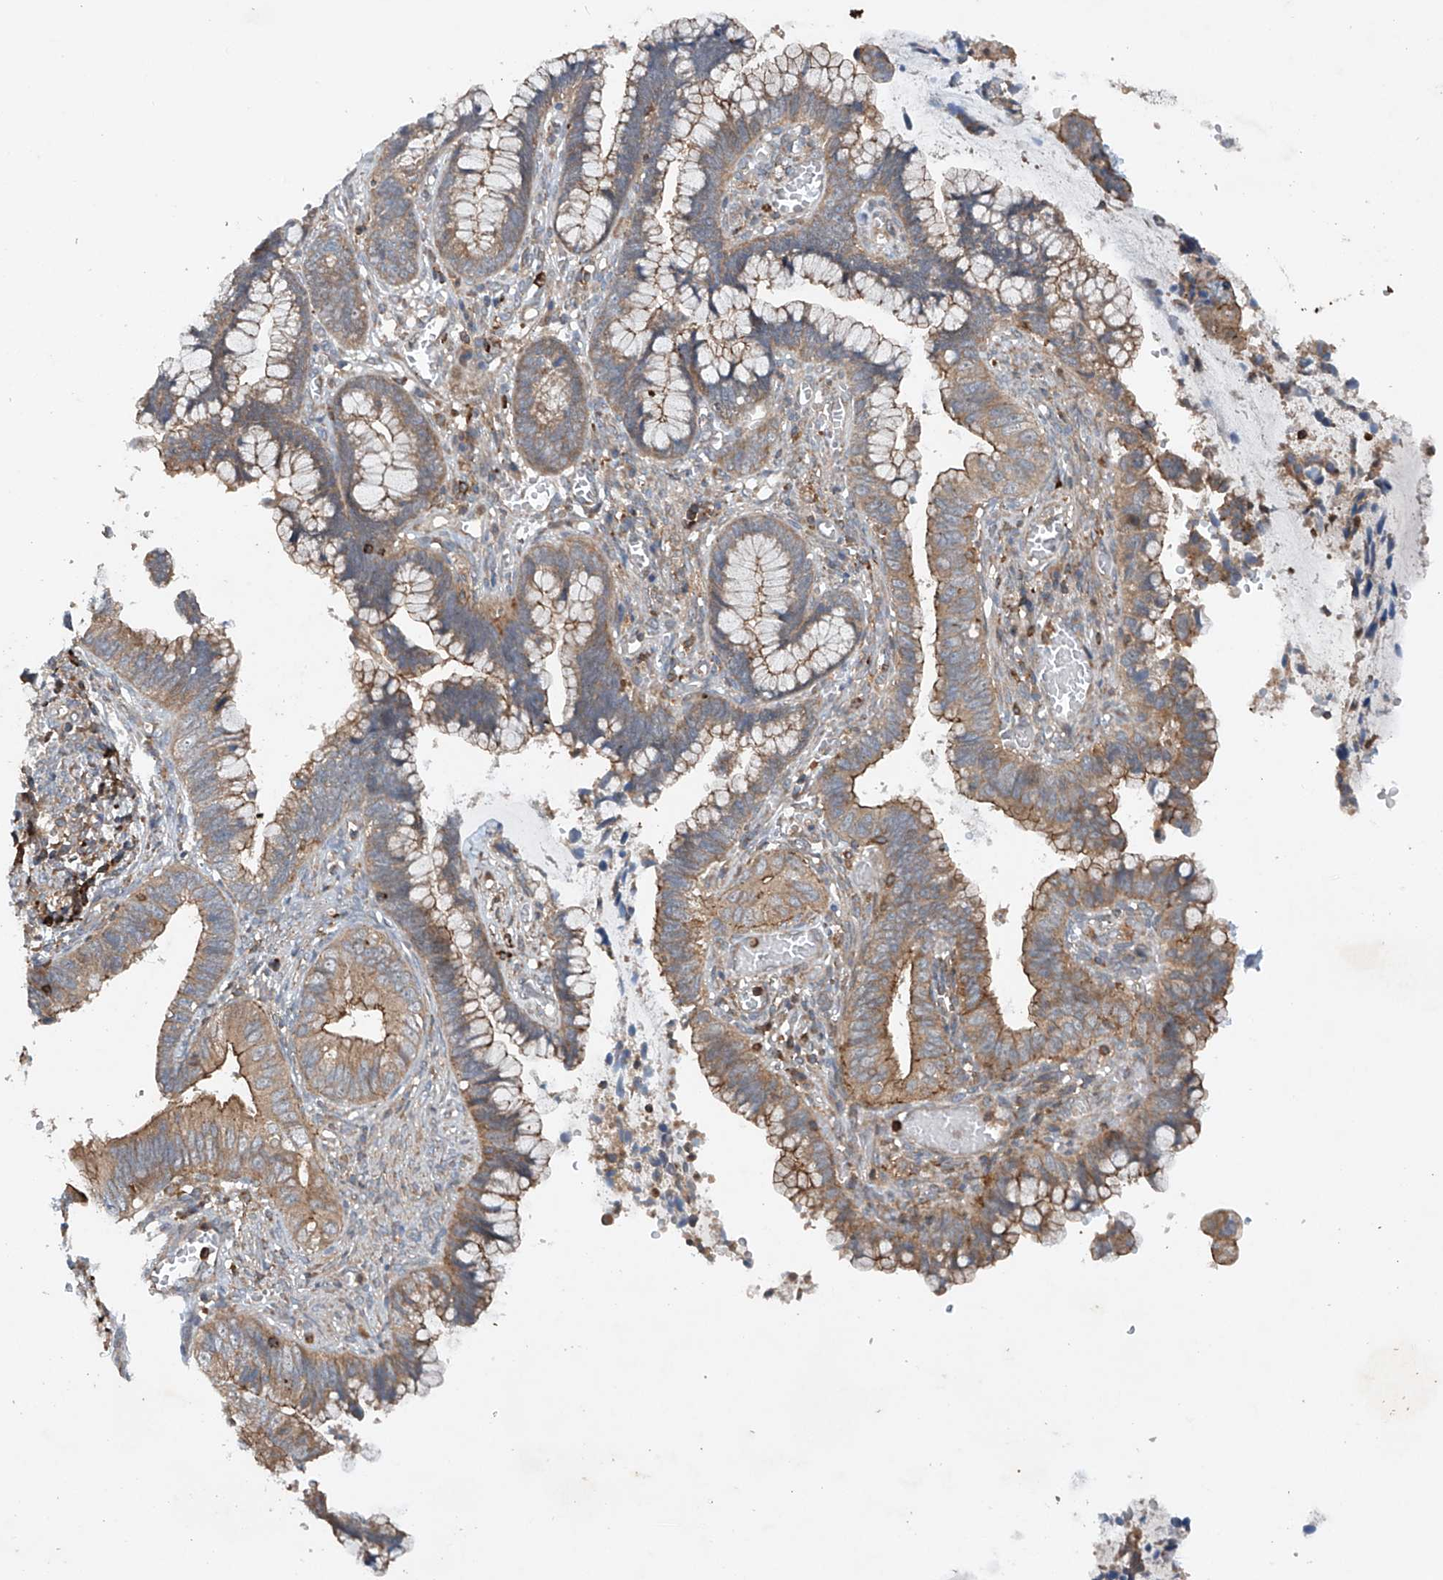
{"staining": {"intensity": "moderate", "quantity": ">75%", "location": "cytoplasmic/membranous"}, "tissue": "cervical cancer", "cell_type": "Tumor cells", "image_type": "cancer", "snomed": [{"axis": "morphology", "description": "Adenocarcinoma, NOS"}, {"axis": "topography", "description": "Cervix"}], "caption": "Human cervical cancer (adenocarcinoma) stained for a protein (brown) reveals moderate cytoplasmic/membranous positive positivity in about >75% of tumor cells.", "gene": "CEP85L", "patient": {"sex": "female", "age": 44}}